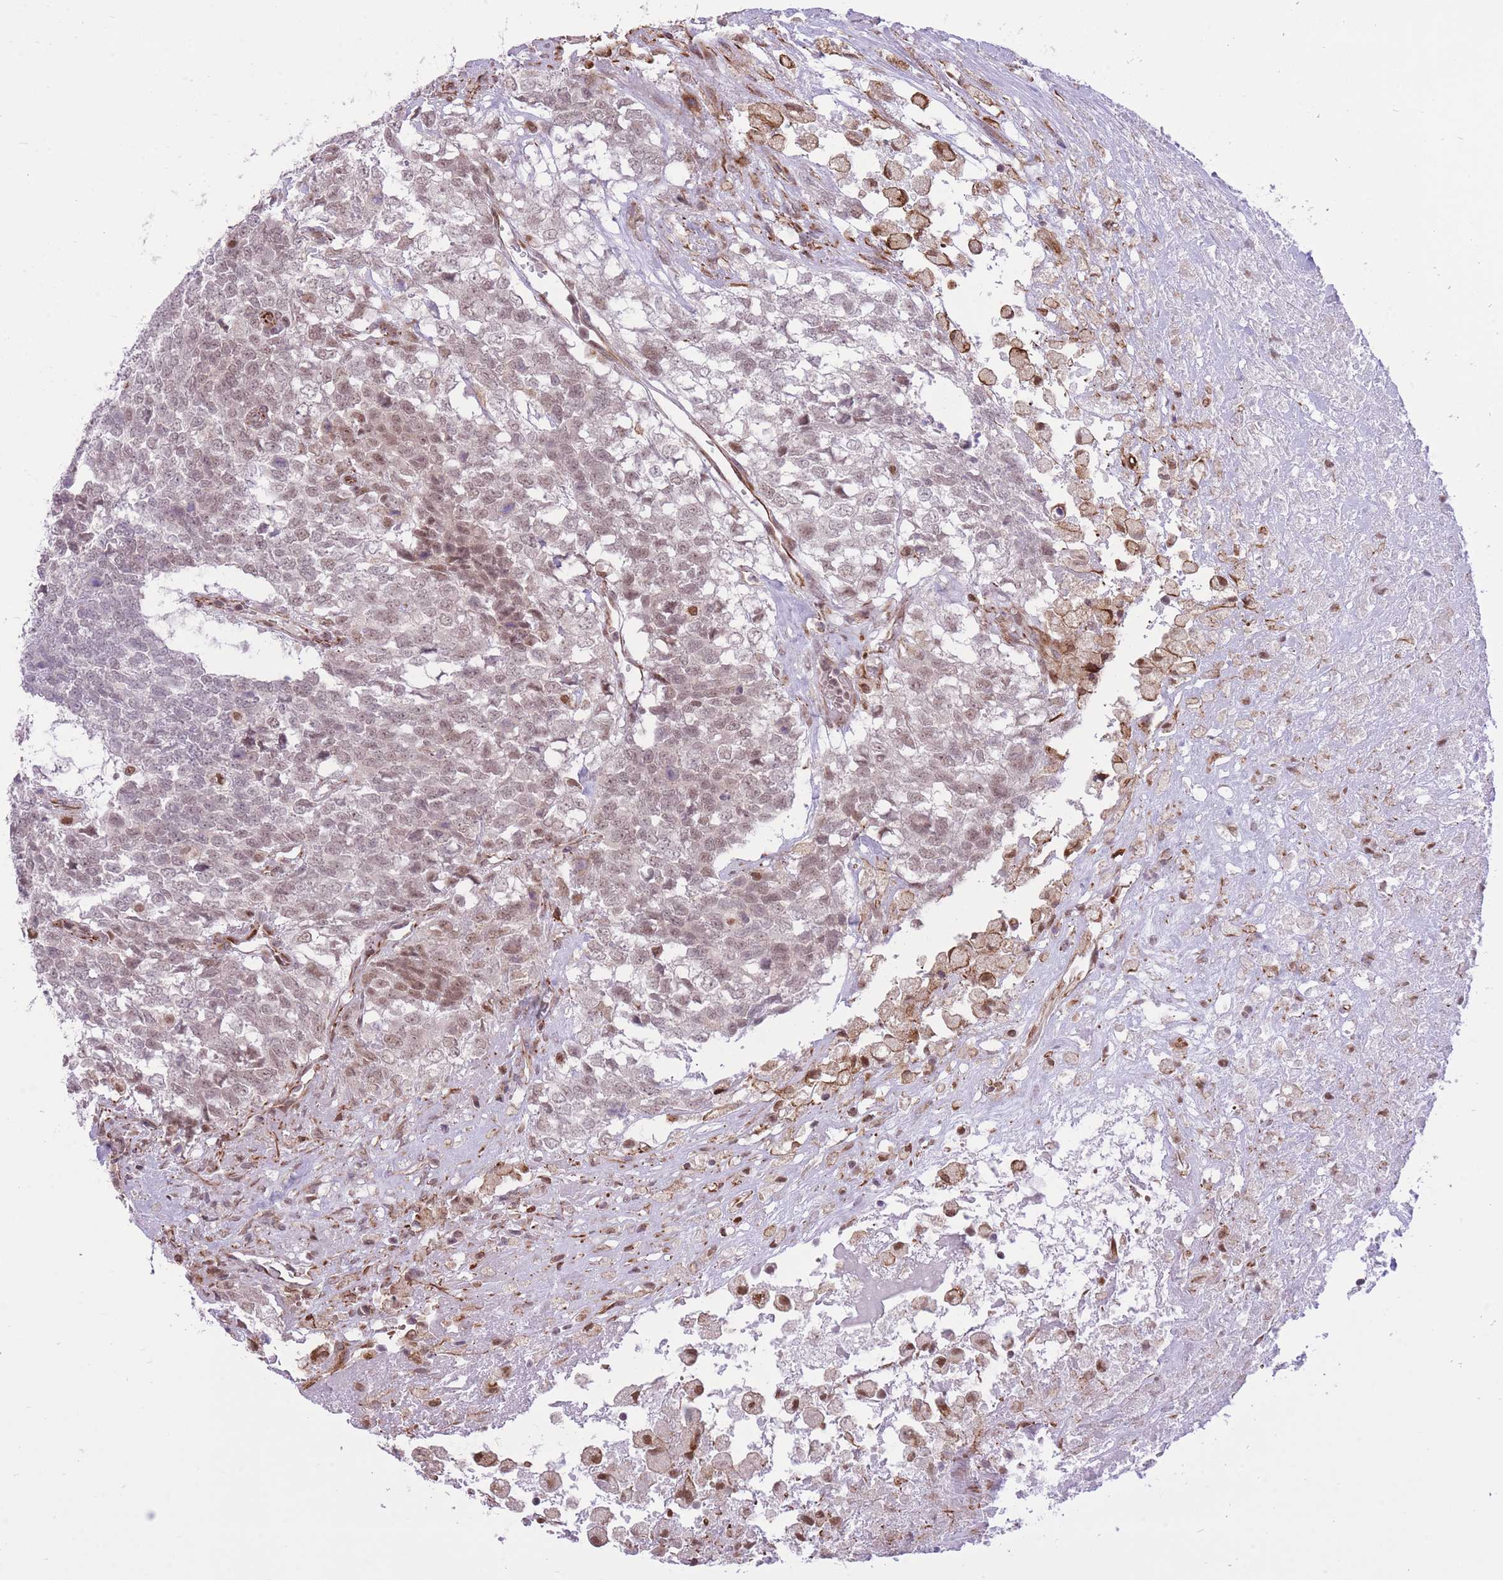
{"staining": {"intensity": "weak", "quantity": ">75%", "location": "nuclear"}, "tissue": "testis cancer", "cell_type": "Tumor cells", "image_type": "cancer", "snomed": [{"axis": "morphology", "description": "Carcinoma, Embryonal, NOS"}, {"axis": "topography", "description": "Testis"}], "caption": "Brown immunohistochemical staining in human testis cancer (embryonal carcinoma) displays weak nuclear positivity in approximately >75% of tumor cells.", "gene": "ELL", "patient": {"sex": "male", "age": 23}}